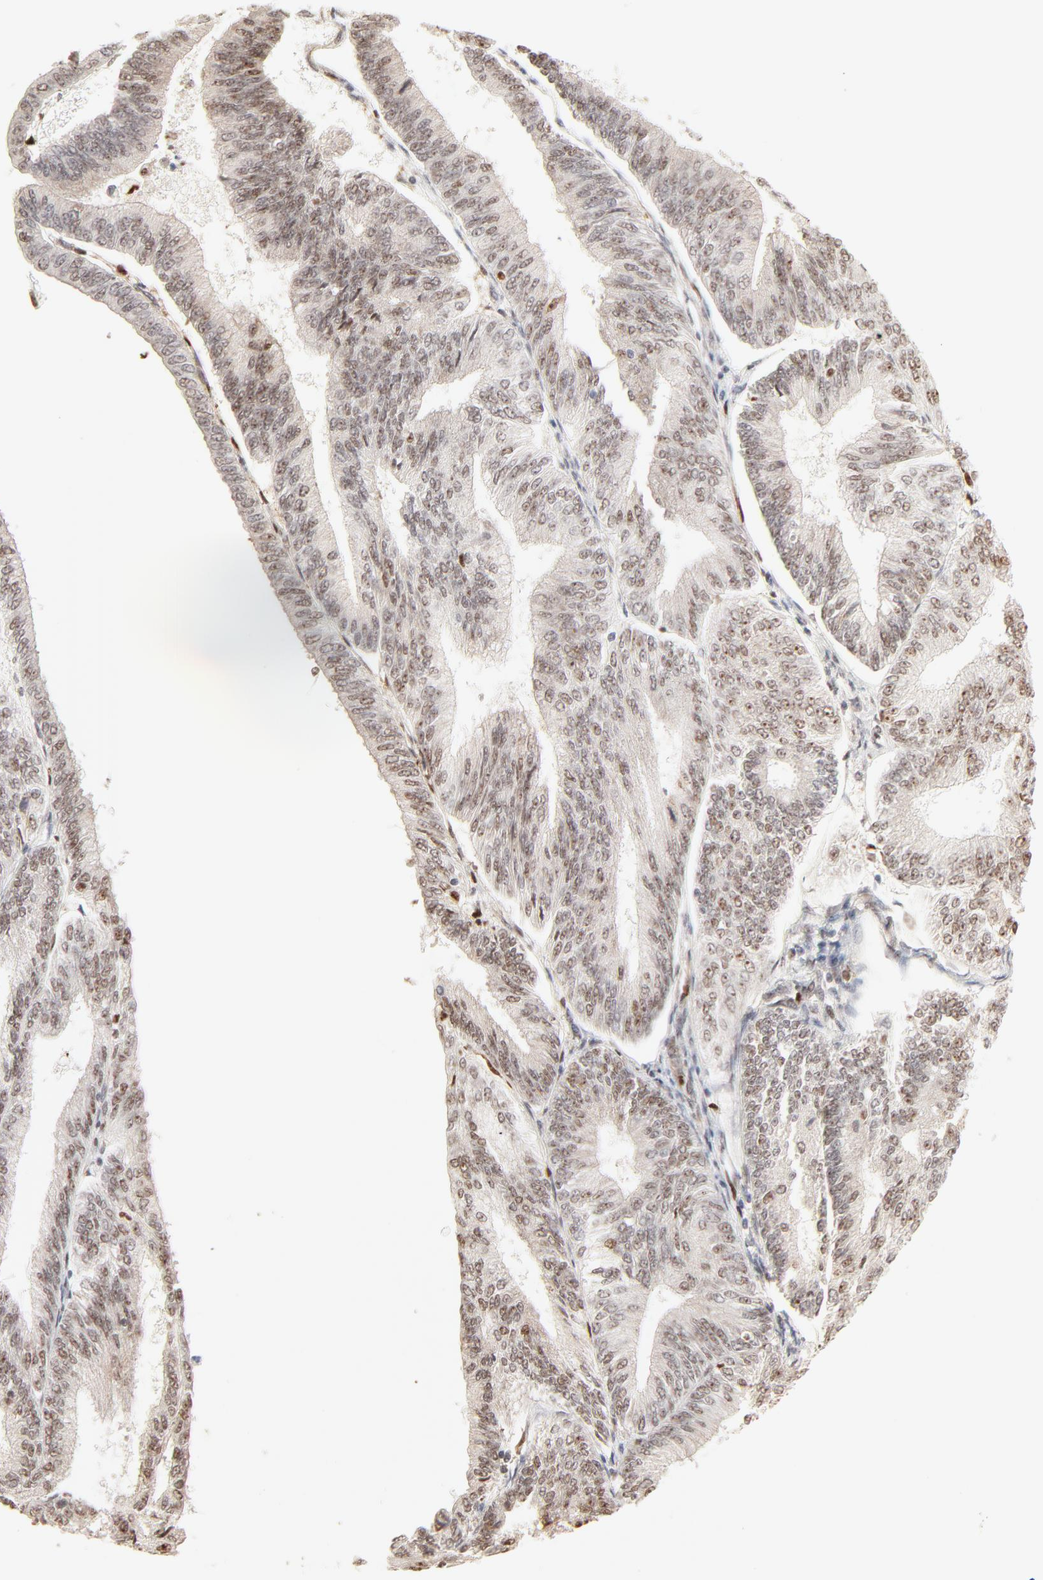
{"staining": {"intensity": "weak", "quantity": "<25%", "location": "nuclear"}, "tissue": "endometrial cancer", "cell_type": "Tumor cells", "image_type": "cancer", "snomed": [{"axis": "morphology", "description": "Adenocarcinoma, NOS"}, {"axis": "topography", "description": "Endometrium"}], "caption": "Immunohistochemistry of human endometrial adenocarcinoma reveals no staining in tumor cells. (Stains: DAB immunohistochemistry (IHC) with hematoxylin counter stain, Microscopy: brightfield microscopy at high magnification).", "gene": "FAM50A", "patient": {"sex": "female", "age": 55}}